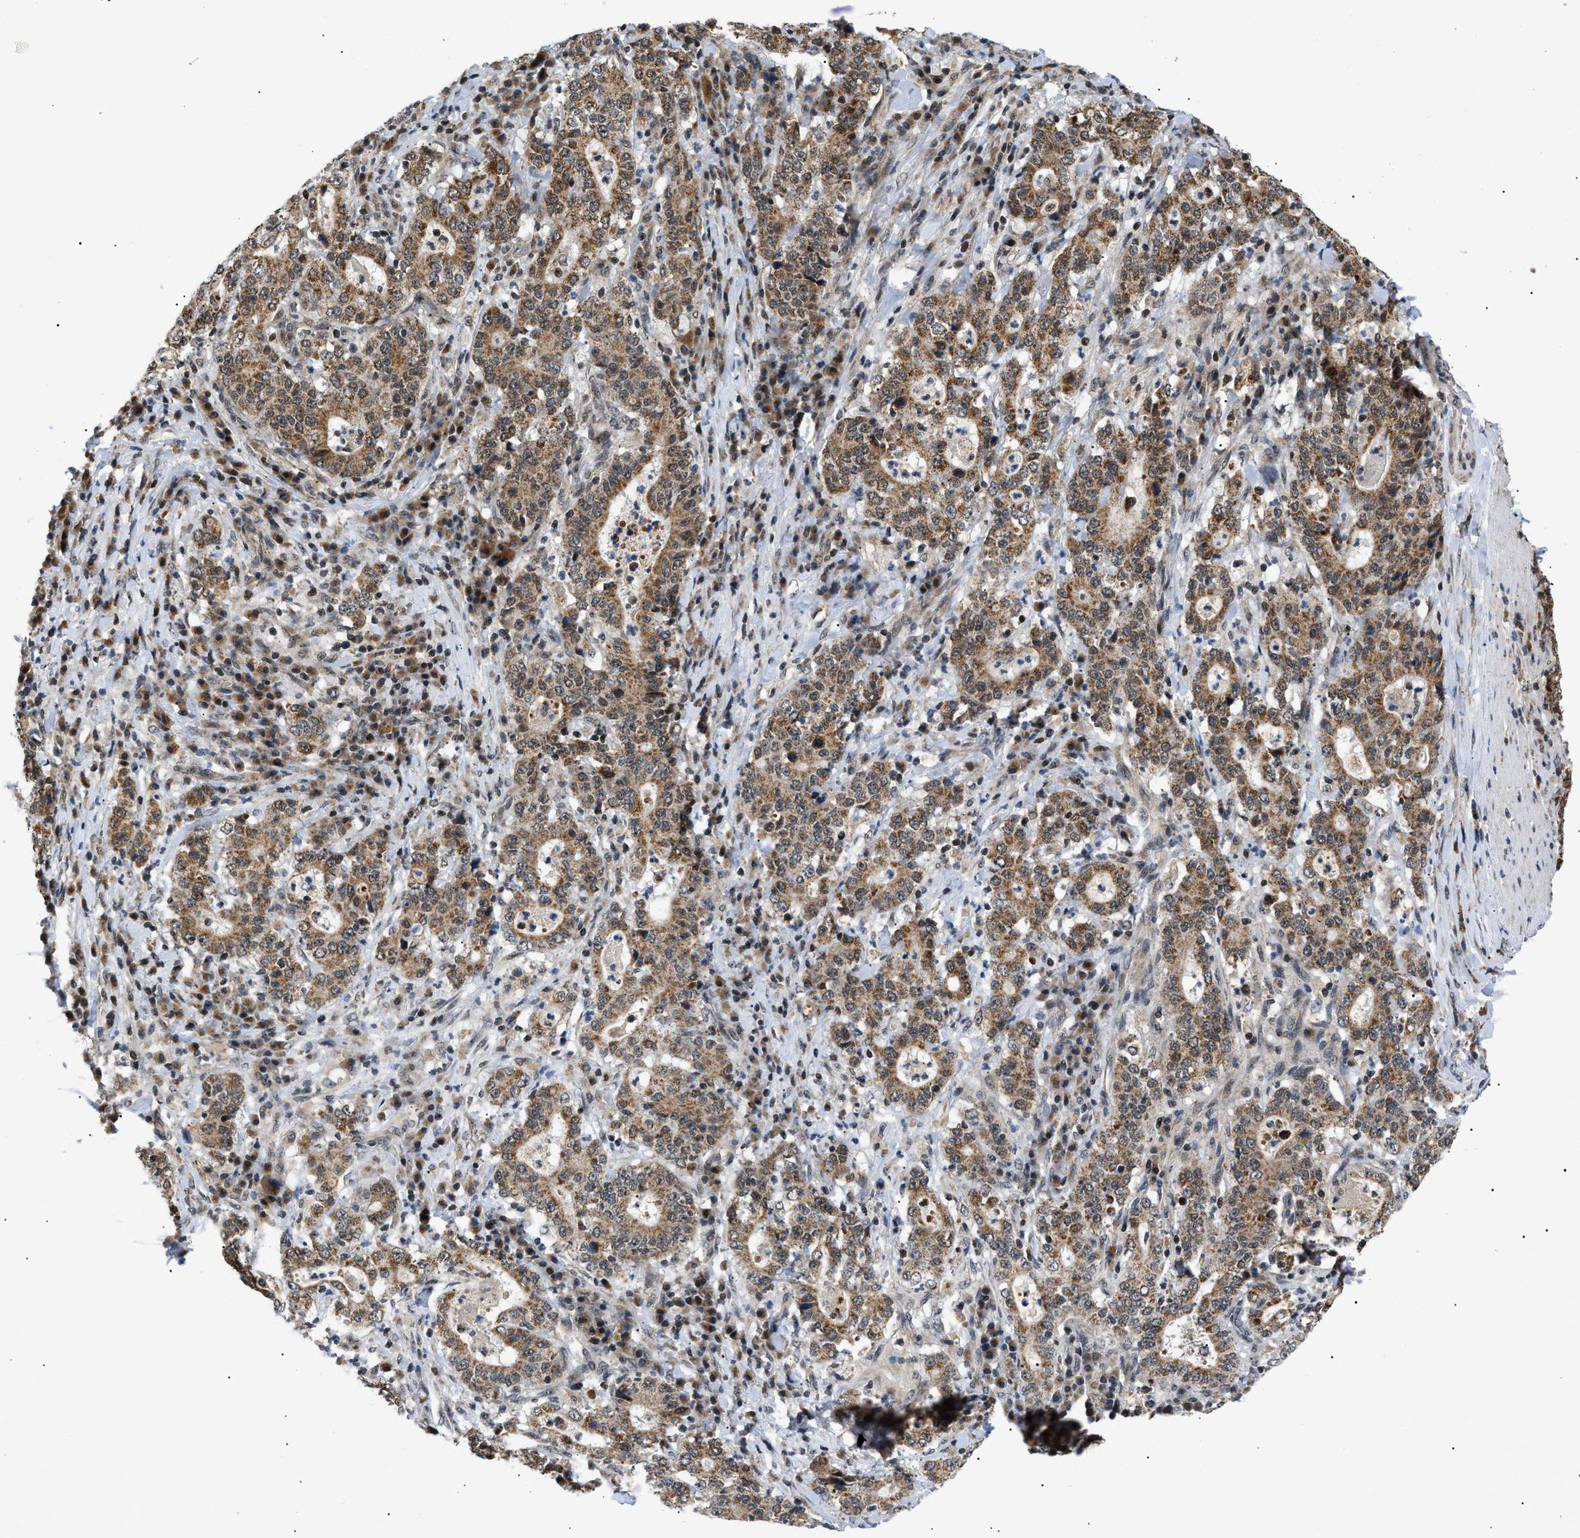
{"staining": {"intensity": "moderate", "quantity": ">75%", "location": "cytoplasmic/membranous"}, "tissue": "stomach cancer", "cell_type": "Tumor cells", "image_type": "cancer", "snomed": [{"axis": "morphology", "description": "Normal tissue, NOS"}, {"axis": "morphology", "description": "Adenocarcinoma, NOS"}, {"axis": "topography", "description": "Stomach, upper"}, {"axis": "topography", "description": "Stomach"}], "caption": "IHC of stomach cancer displays medium levels of moderate cytoplasmic/membranous positivity in approximately >75% of tumor cells.", "gene": "ZBTB11", "patient": {"sex": "male", "age": 59}}